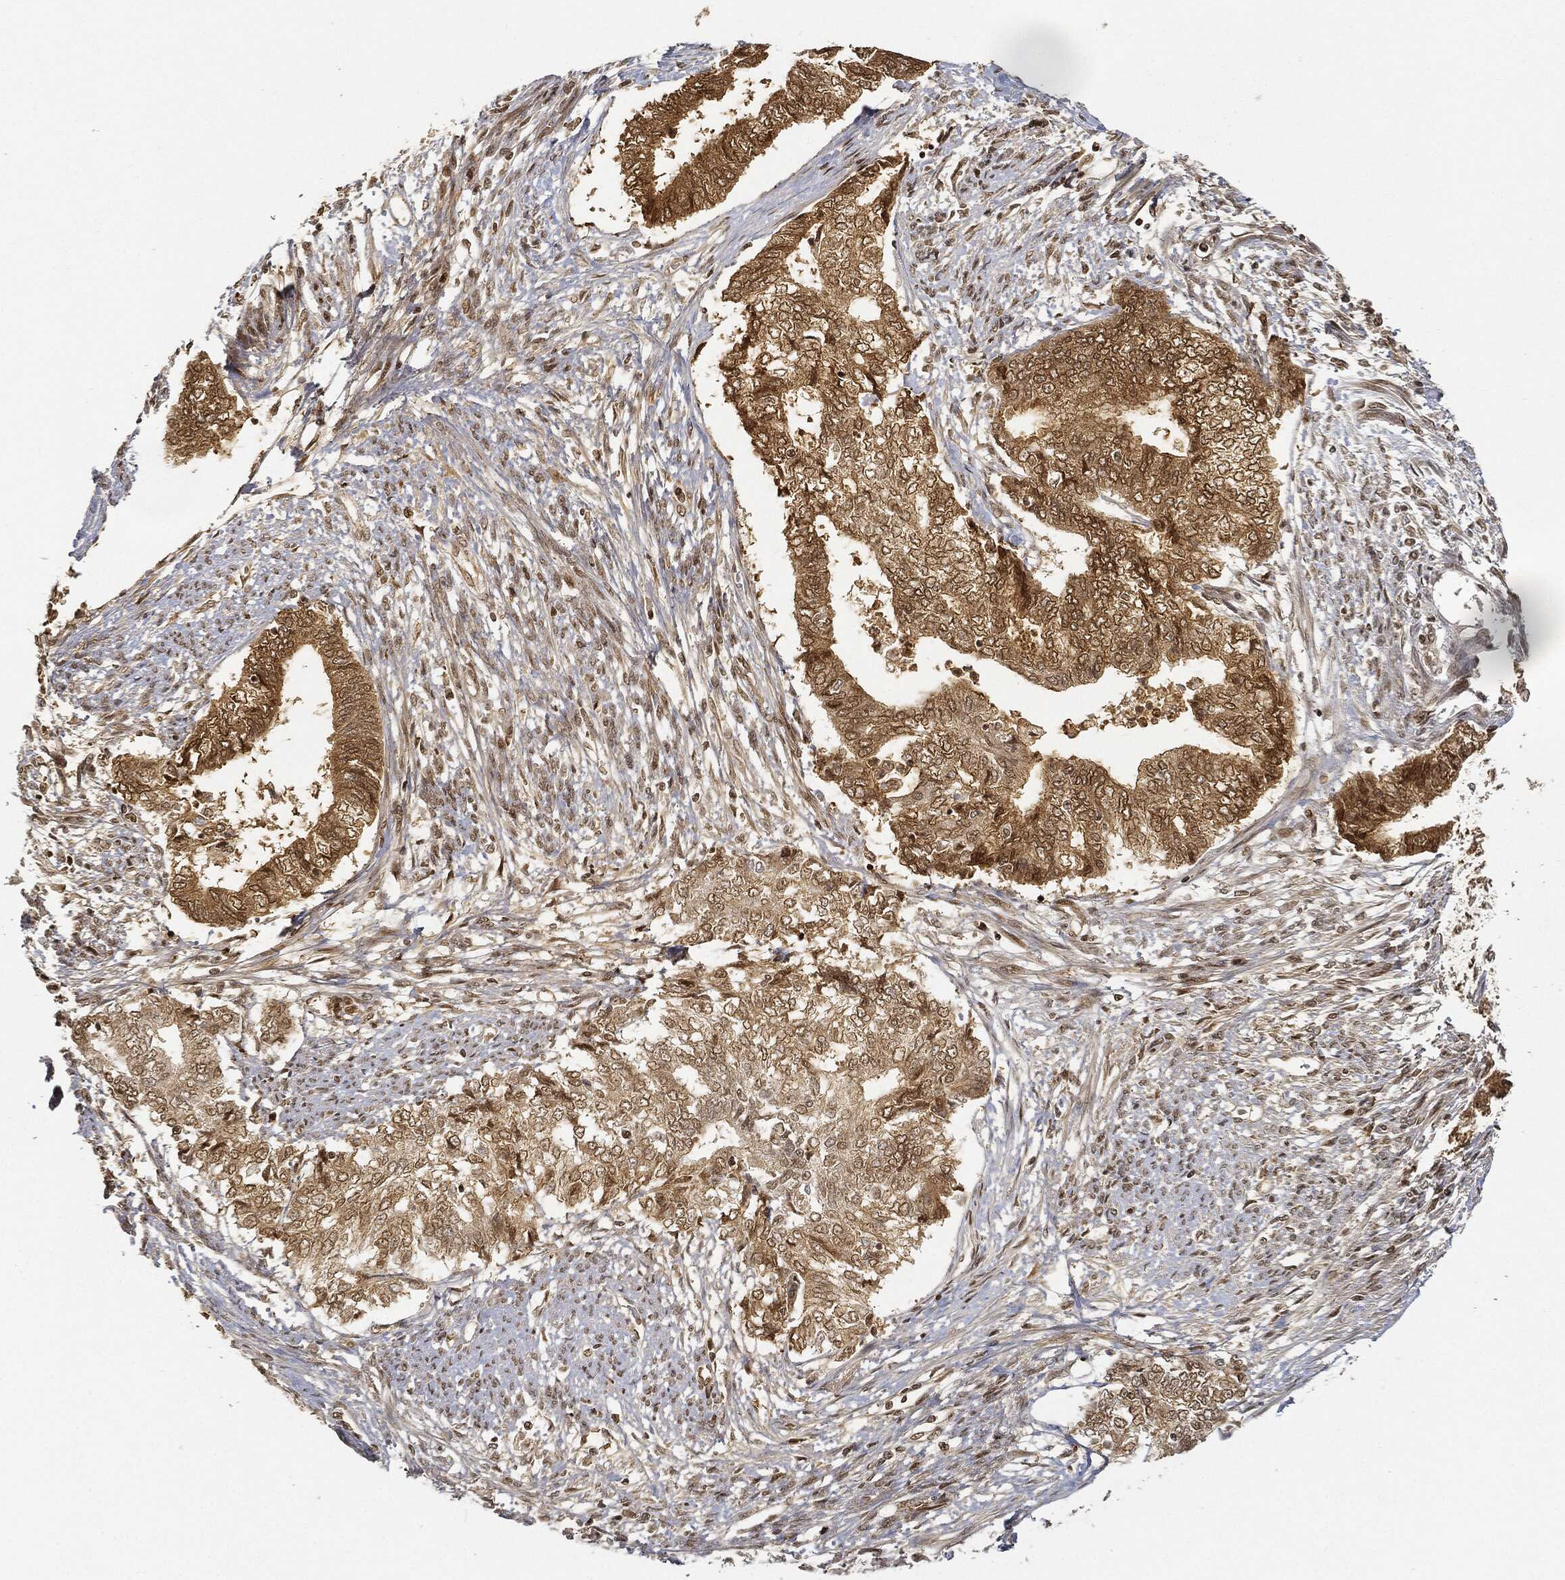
{"staining": {"intensity": "moderate", "quantity": "25%-75%", "location": "cytoplasmic/membranous"}, "tissue": "endometrial cancer", "cell_type": "Tumor cells", "image_type": "cancer", "snomed": [{"axis": "morphology", "description": "Adenocarcinoma, NOS"}, {"axis": "topography", "description": "Endometrium"}], "caption": "Protein expression analysis of adenocarcinoma (endometrial) reveals moderate cytoplasmic/membranous positivity in approximately 25%-75% of tumor cells.", "gene": "CIB1", "patient": {"sex": "female", "age": 65}}